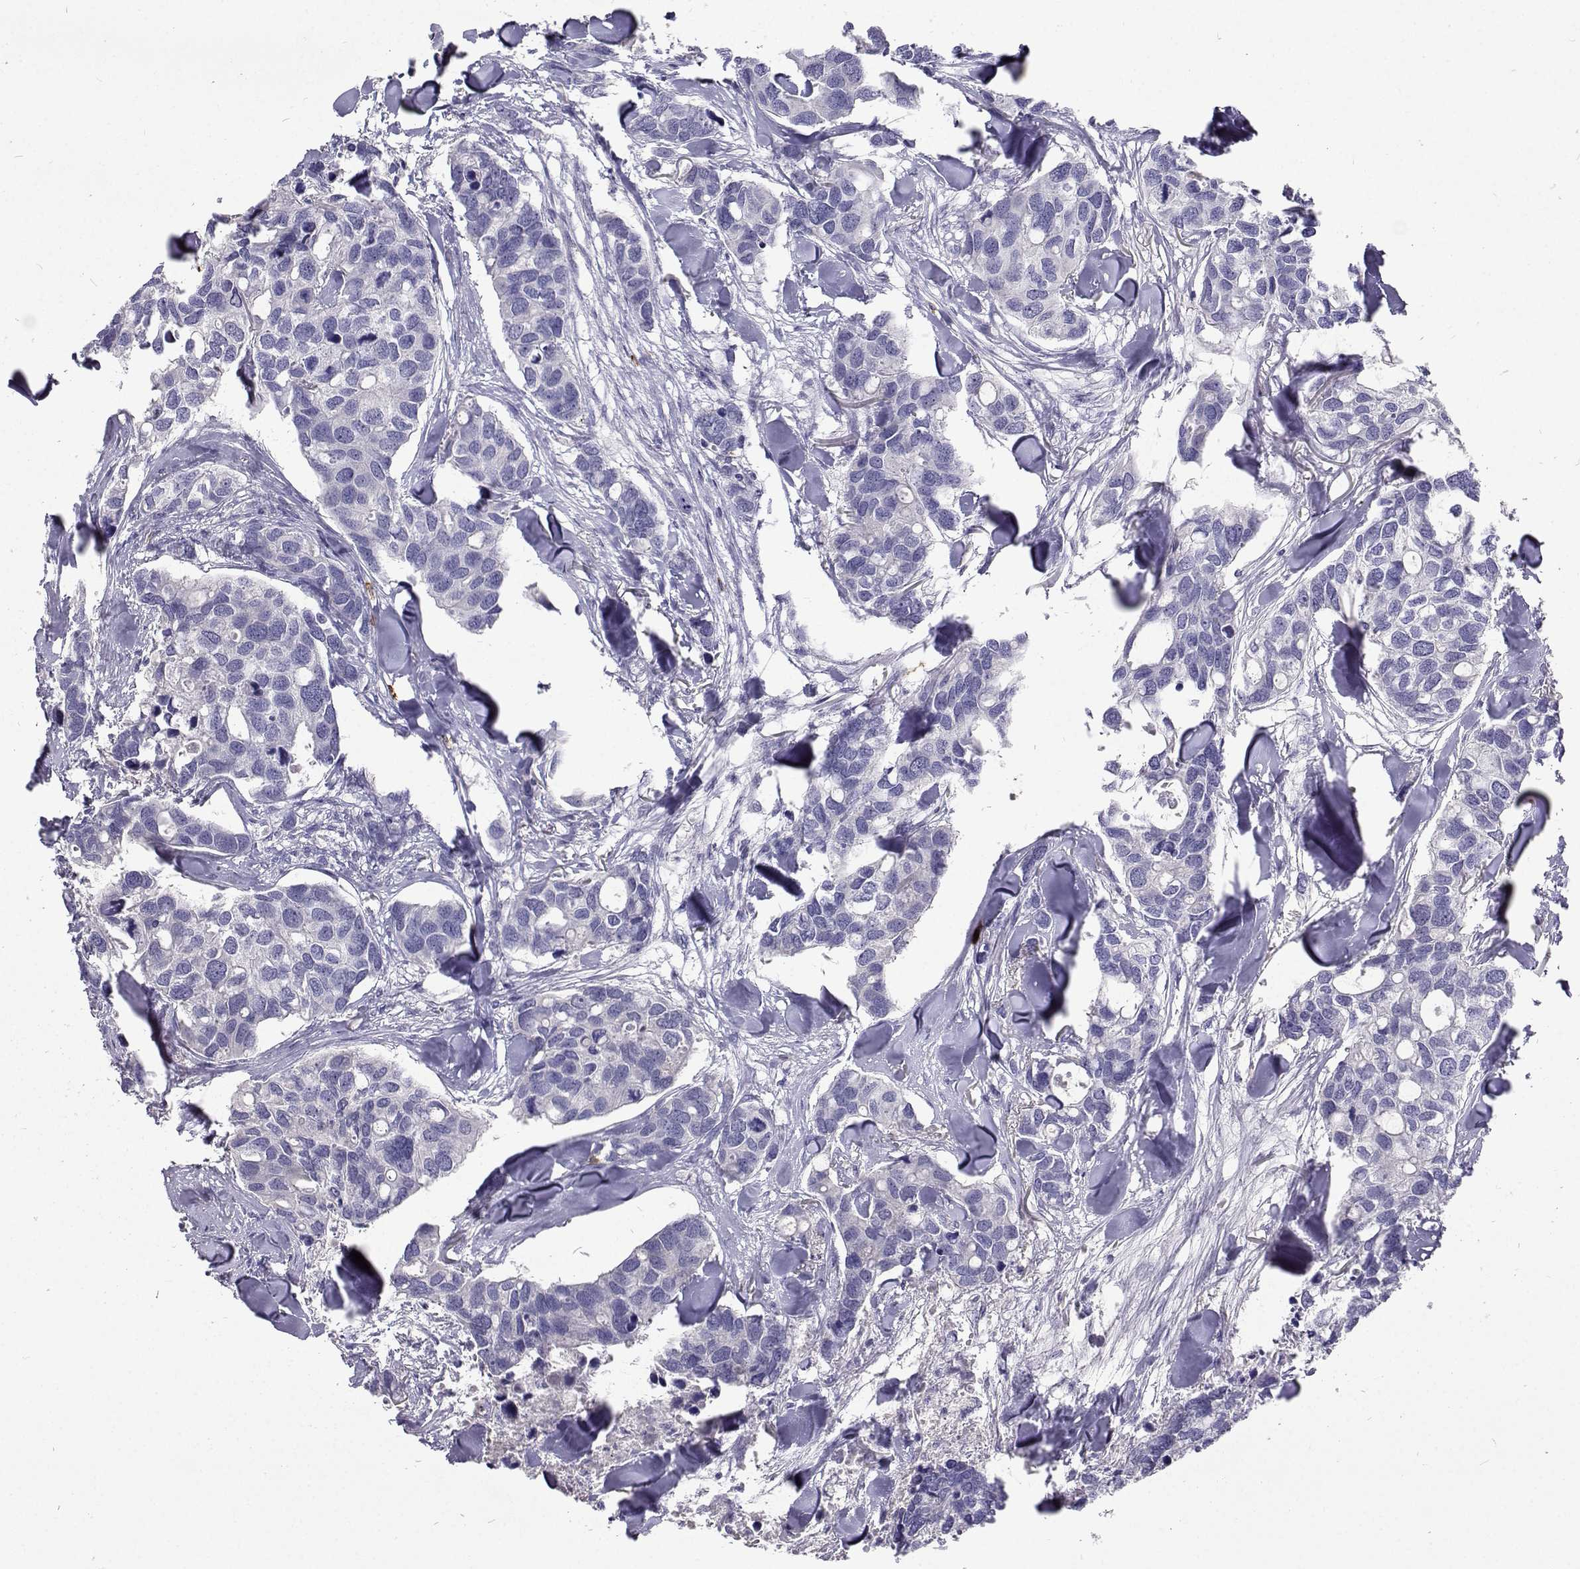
{"staining": {"intensity": "negative", "quantity": "none", "location": "none"}, "tissue": "breast cancer", "cell_type": "Tumor cells", "image_type": "cancer", "snomed": [{"axis": "morphology", "description": "Duct carcinoma"}, {"axis": "topography", "description": "Breast"}], "caption": "Breast cancer (infiltrating ductal carcinoma) was stained to show a protein in brown. There is no significant staining in tumor cells. (IHC, brightfield microscopy, high magnification).", "gene": "CFAP44", "patient": {"sex": "female", "age": 83}}